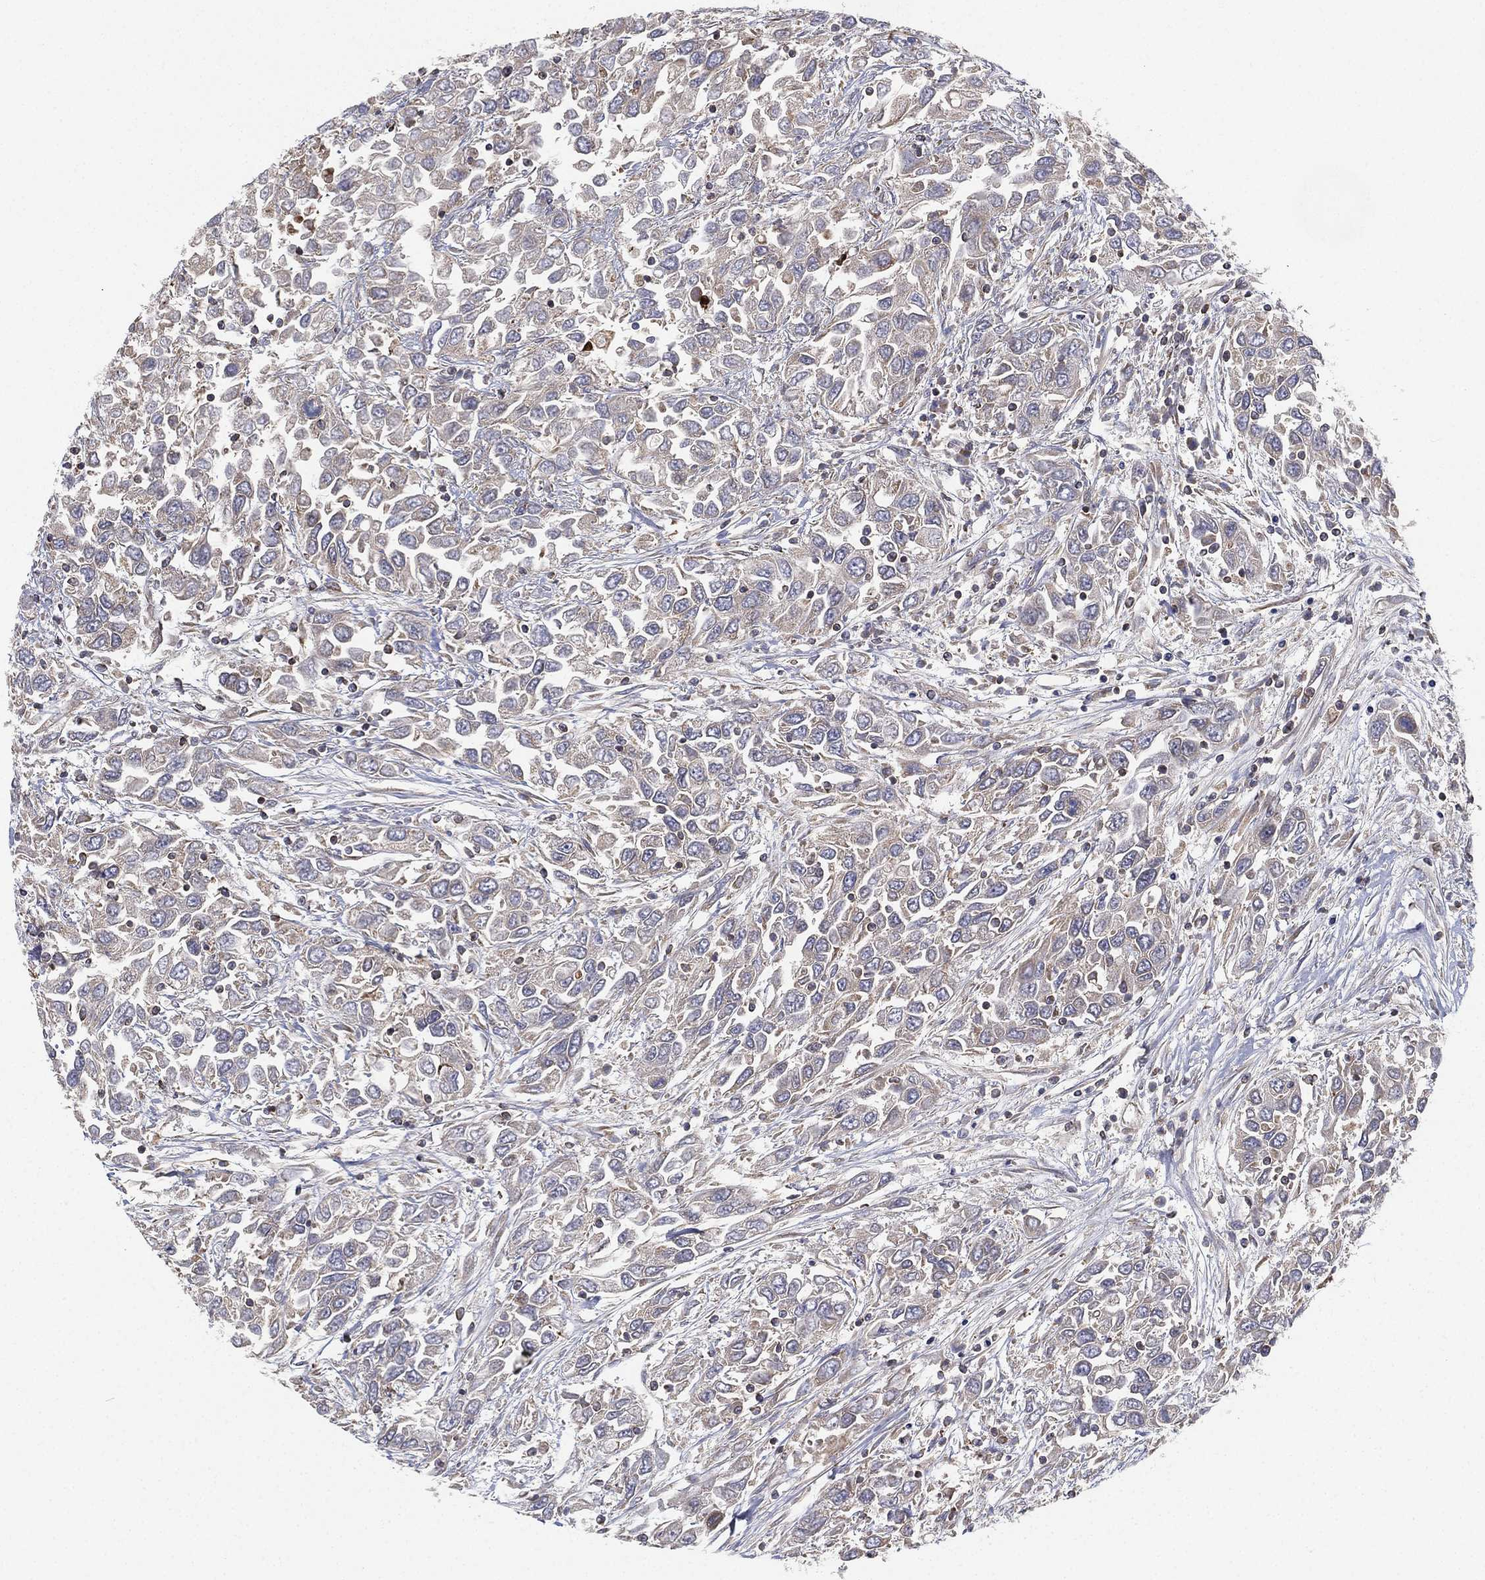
{"staining": {"intensity": "negative", "quantity": "none", "location": "none"}, "tissue": "urothelial cancer", "cell_type": "Tumor cells", "image_type": "cancer", "snomed": [{"axis": "morphology", "description": "Urothelial carcinoma, High grade"}, {"axis": "topography", "description": "Urinary bladder"}], "caption": "Tumor cells are negative for protein expression in human high-grade urothelial carcinoma.", "gene": "CYB5B", "patient": {"sex": "male", "age": 76}}